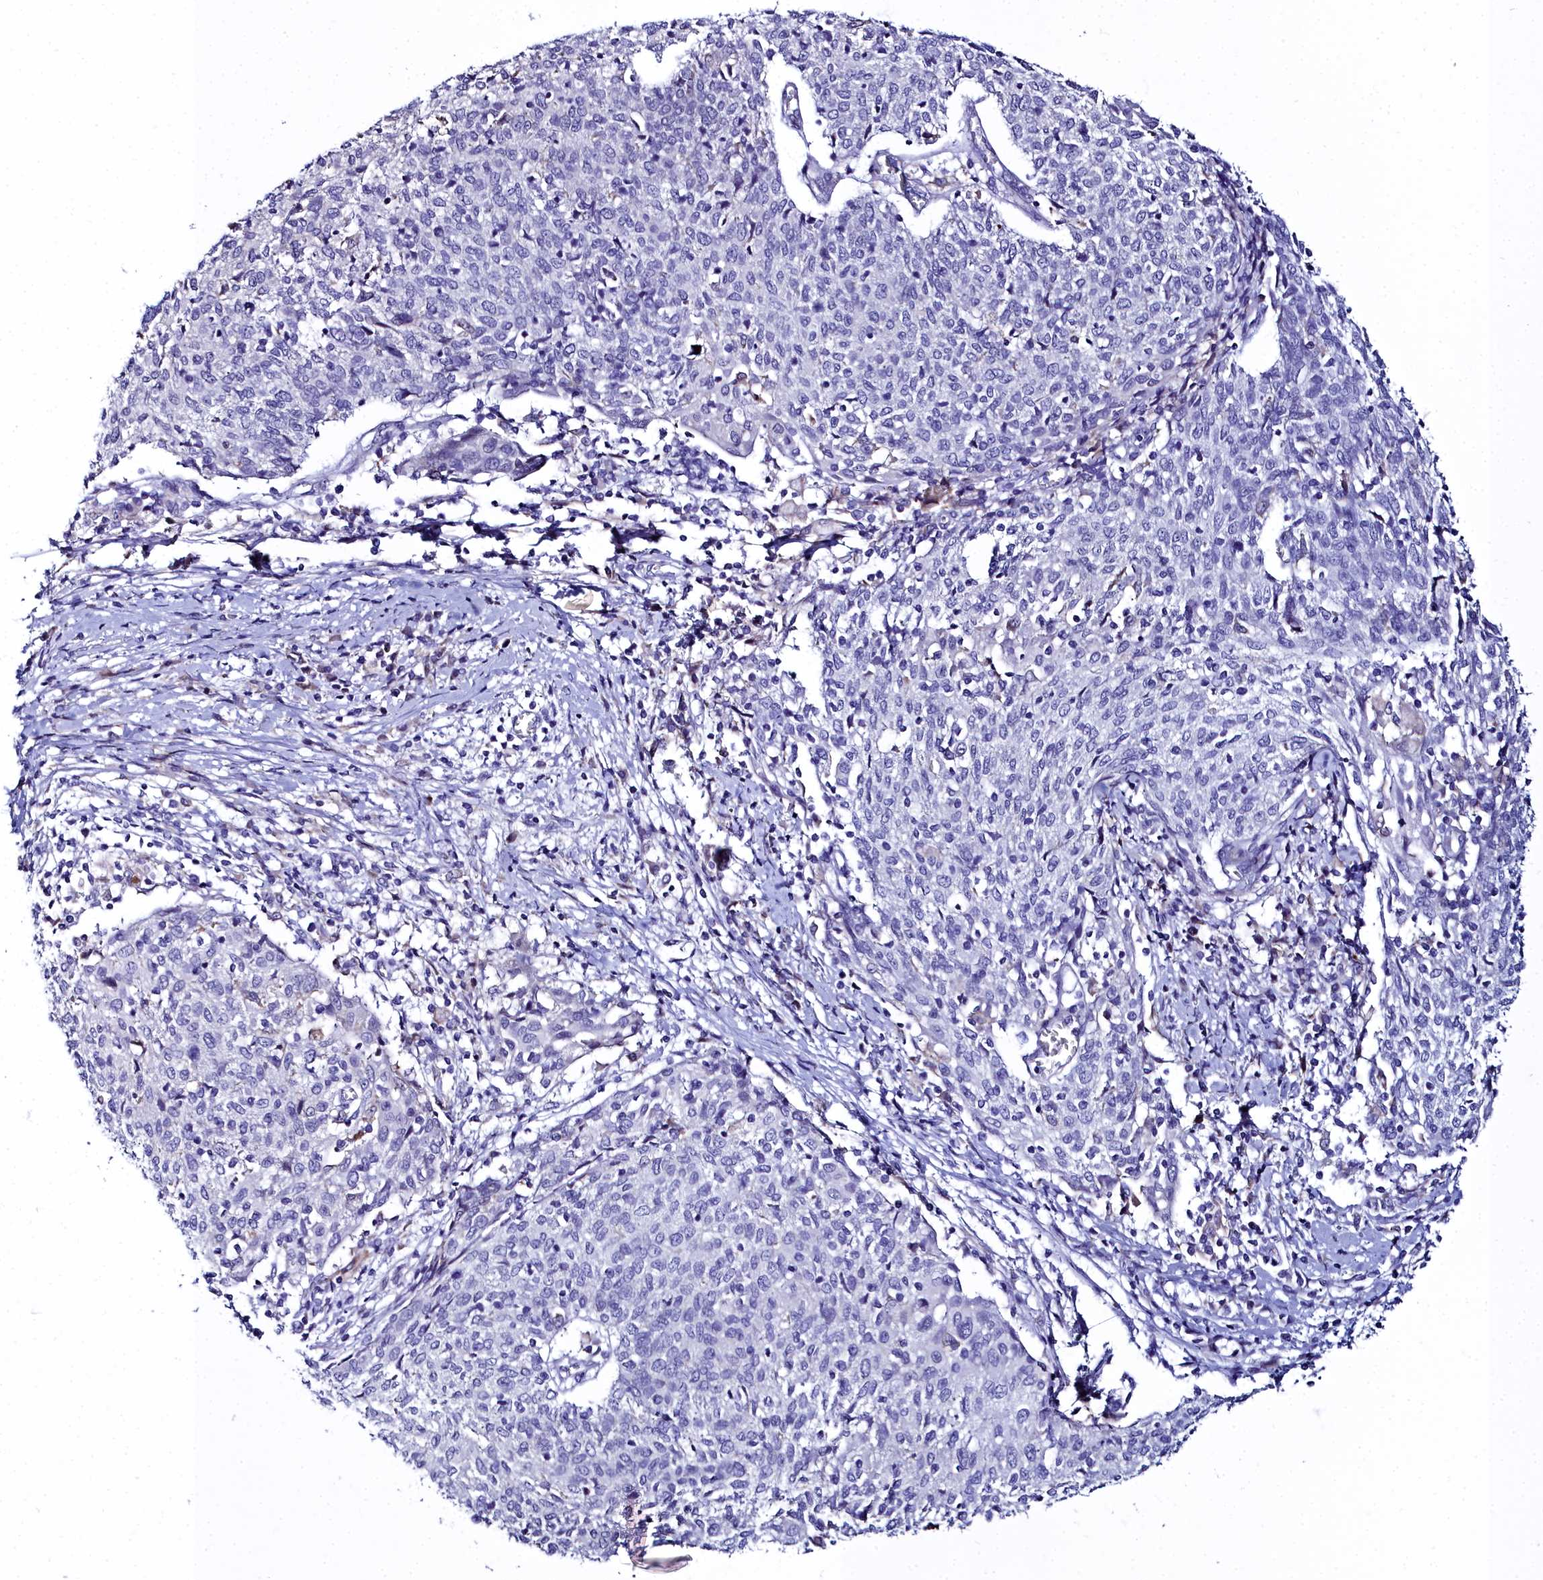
{"staining": {"intensity": "negative", "quantity": "none", "location": "none"}, "tissue": "cervical cancer", "cell_type": "Tumor cells", "image_type": "cancer", "snomed": [{"axis": "morphology", "description": "Squamous cell carcinoma, NOS"}, {"axis": "topography", "description": "Cervix"}], "caption": "Immunohistochemical staining of human cervical cancer exhibits no significant expression in tumor cells. Nuclei are stained in blue.", "gene": "ELAPOR2", "patient": {"sex": "female", "age": 52}}